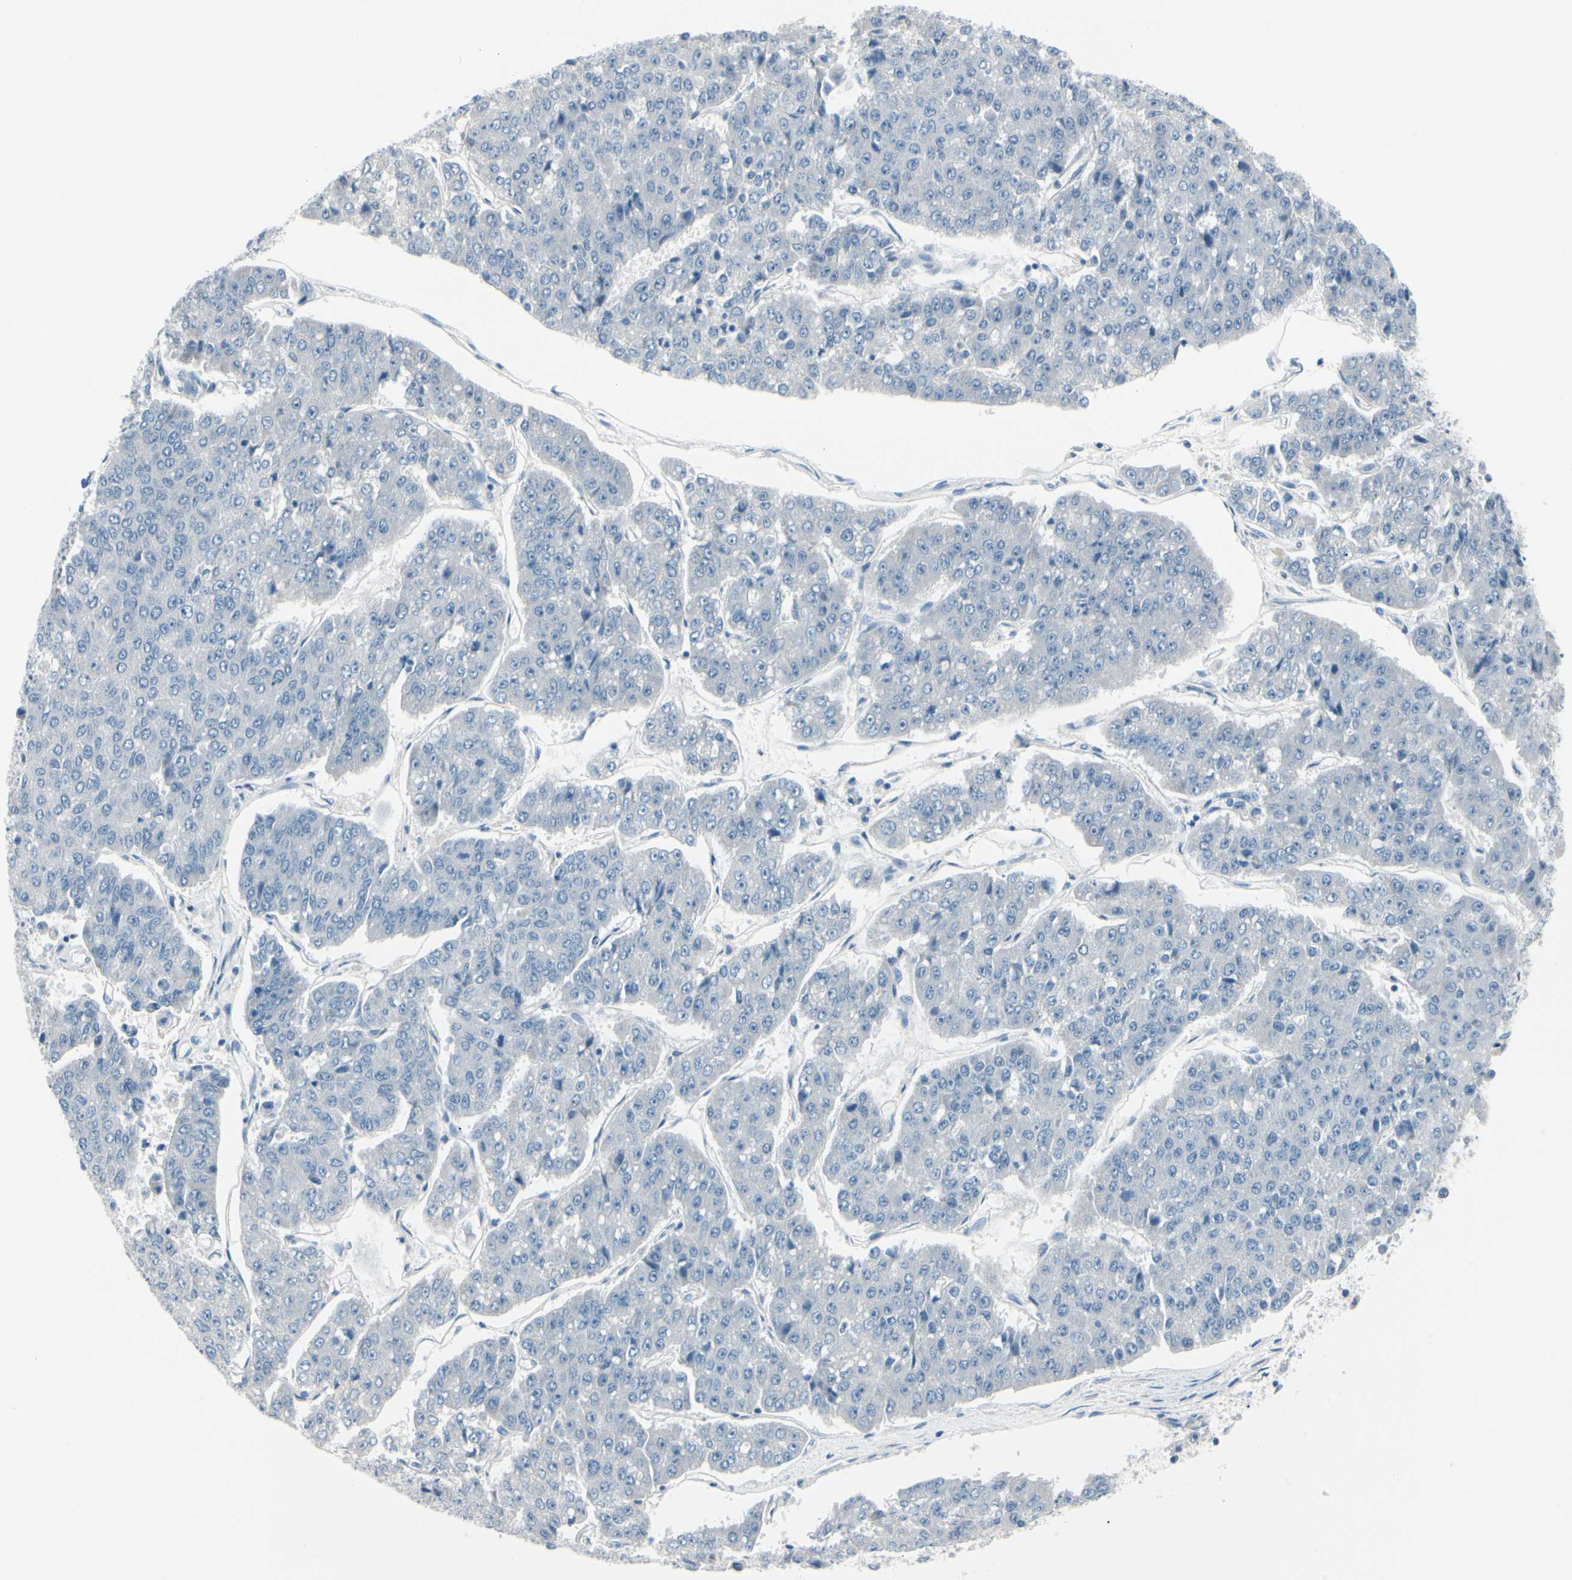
{"staining": {"intensity": "negative", "quantity": "none", "location": "none"}, "tissue": "pancreatic cancer", "cell_type": "Tumor cells", "image_type": "cancer", "snomed": [{"axis": "morphology", "description": "Adenocarcinoma, NOS"}, {"axis": "topography", "description": "Pancreas"}], "caption": "A high-resolution photomicrograph shows IHC staining of adenocarcinoma (pancreatic), which demonstrates no significant expression in tumor cells. Brightfield microscopy of immunohistochemistry stained with DAB (3,3'-diaminobenzidine) (brown) and hematoxylin (blue), captured at high magnification.", "gene": "PGR", "patient": {"sex": "male", "age": 50}}